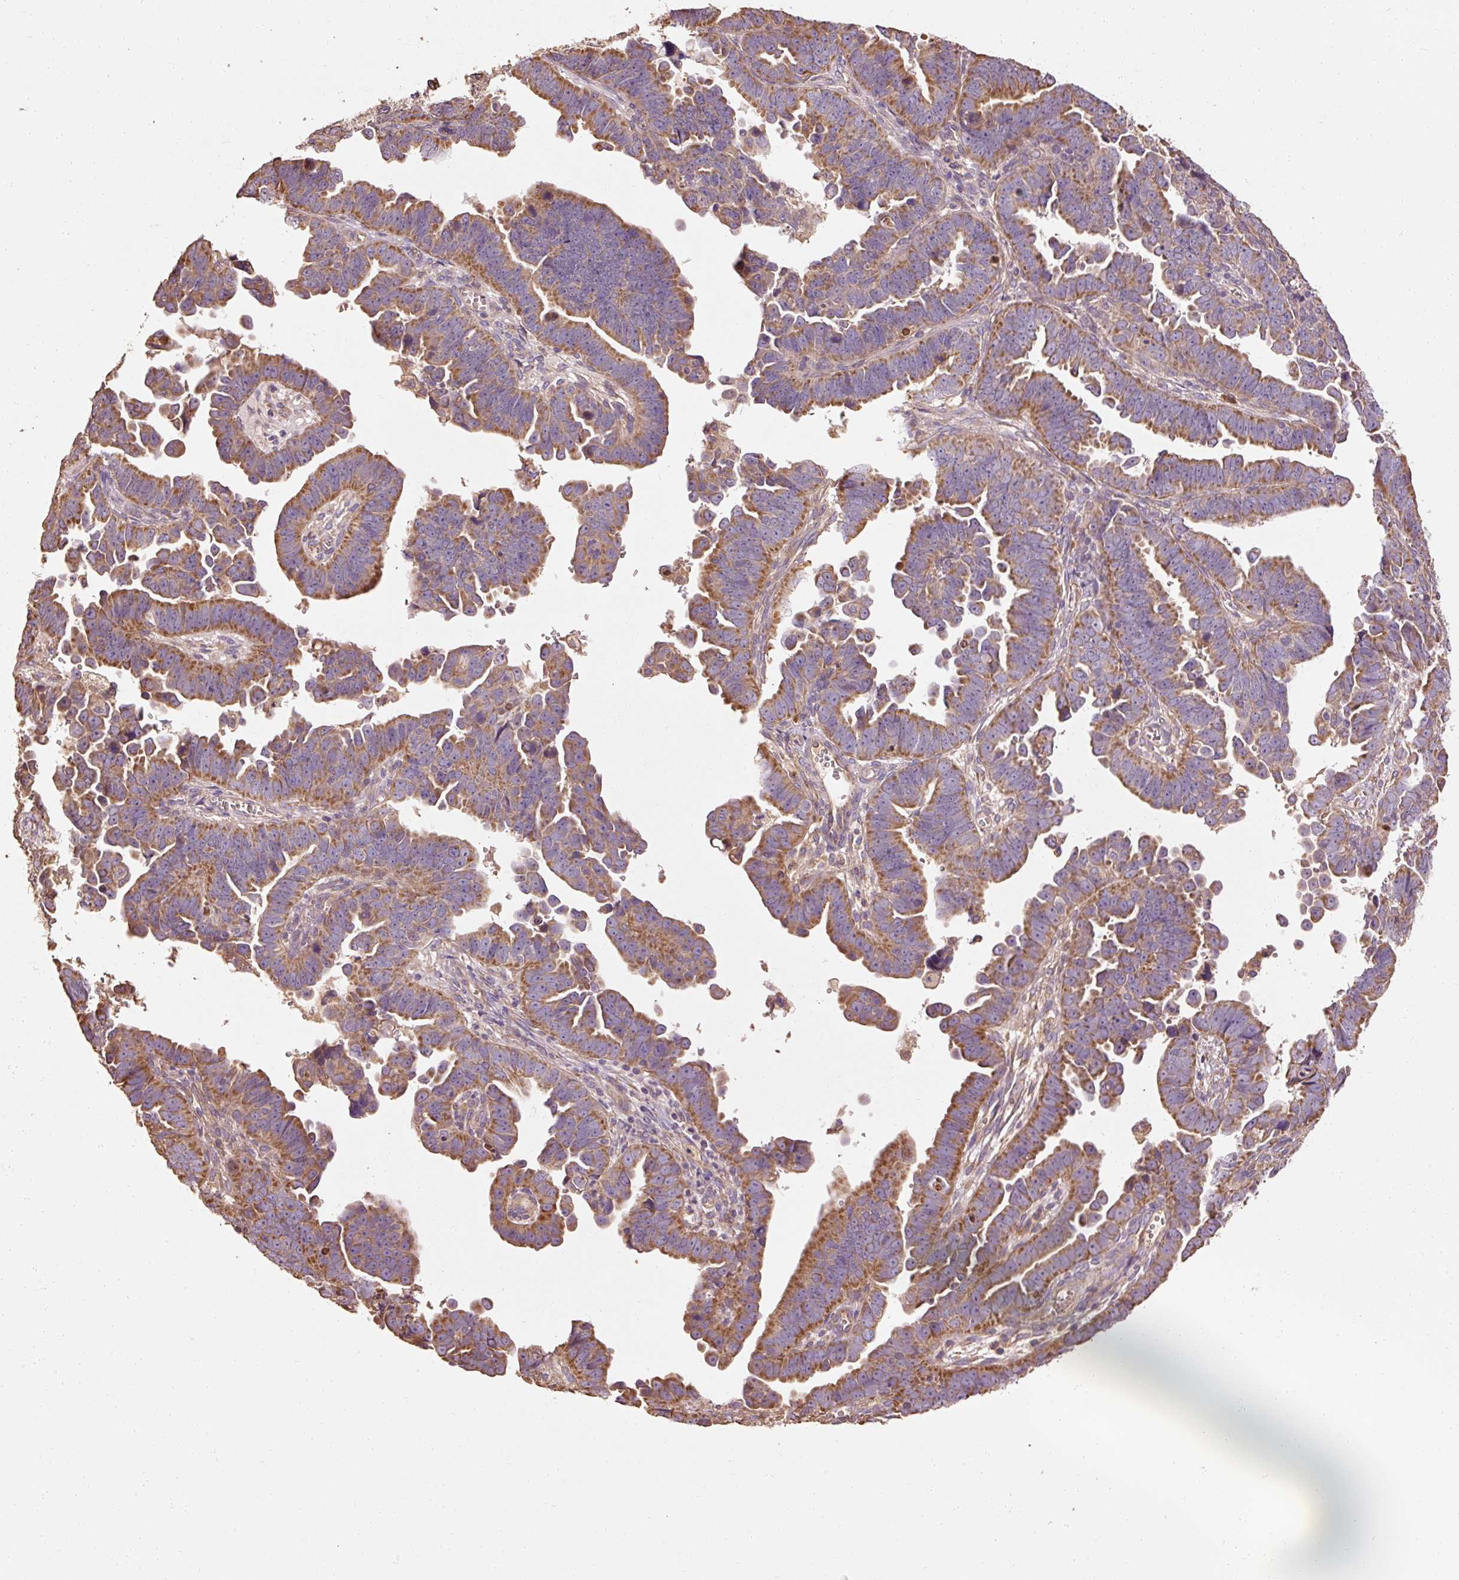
{"staining": {"intensity": "moderate", "quantity": ">75%", "location": "cytoplasmic/membranous"}, "tissue": "endometrial cancer", "cell_type": "Tumor cells", "image_type": "cancer", "snomed": [{"axis": "morphology", "description": "Adenocarcinoma, NOS"}, {"axis": "topography", "description": "Endometrium"}], "caption": "IHC image of neoplastic tissue: human adenocarcinoma (endometrial) stained using immunohistochemistry (IHC) reveals medium levels of moderate protein expression localized specifically in the cytoplasmic/membranous of tumor cells, appearing as a cytoplasmic/membranous brown color.", "gene": "EFHC1", "patient": {"sex": "female", "age": 75}}